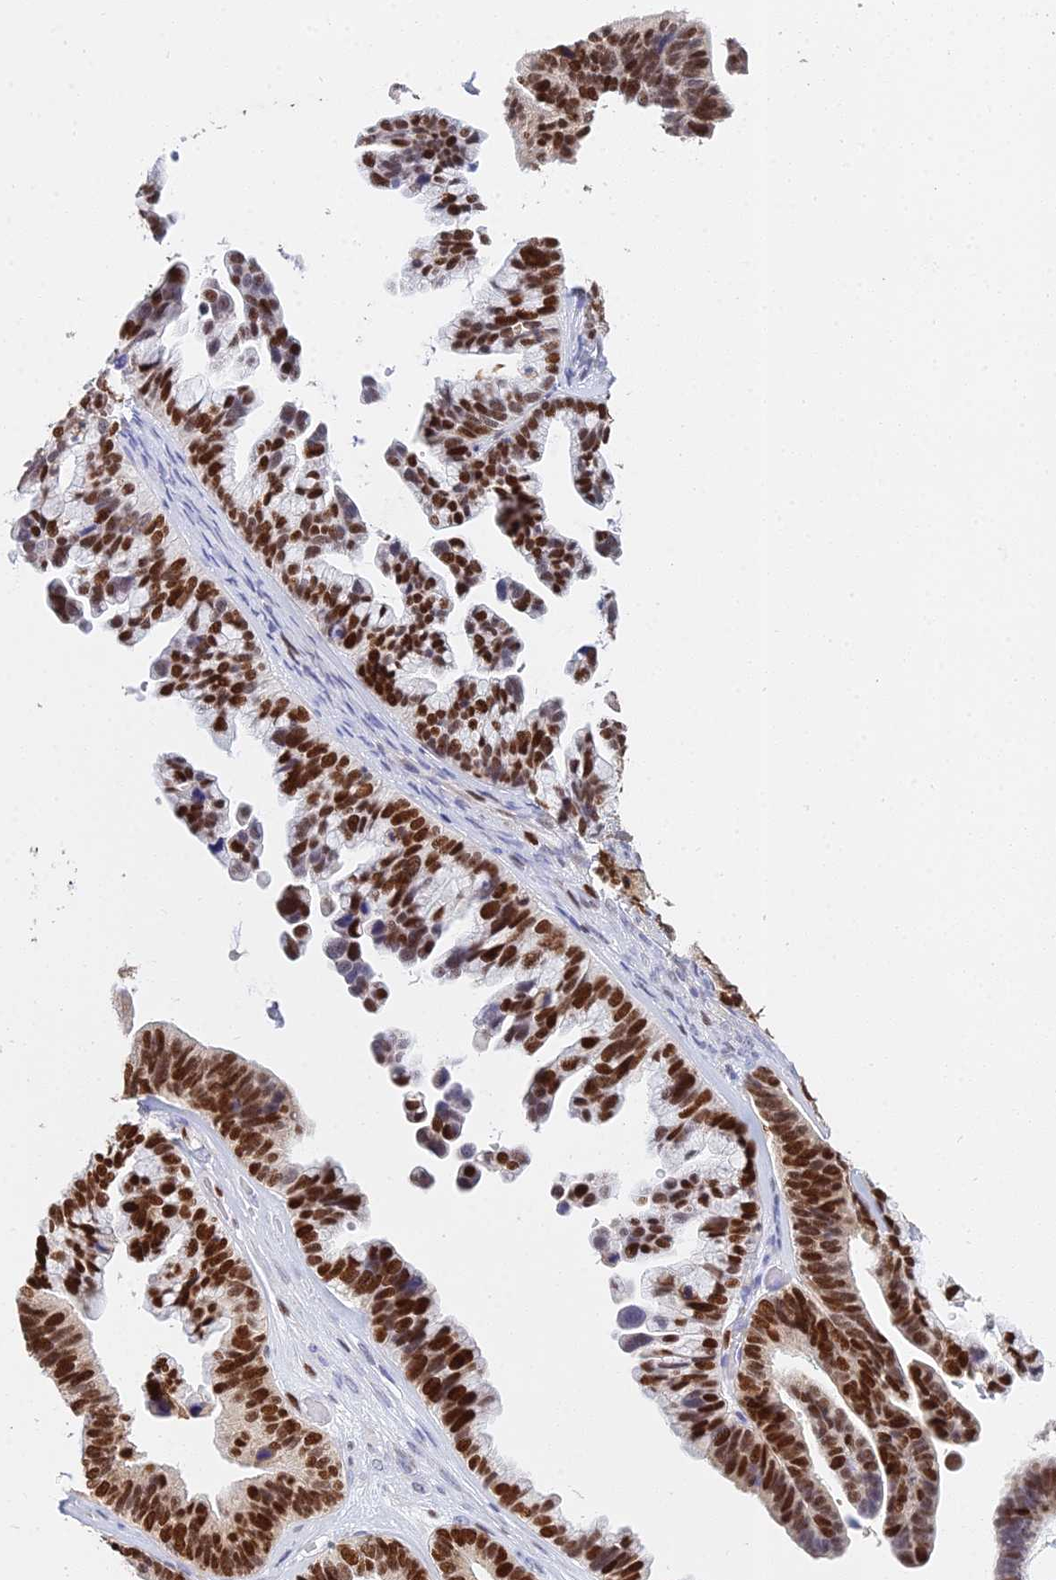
{"staining": {"intensity": "strong", "quantity": ">75%", "location": "nuclear"}, "tissue": "ovarian cancer", "cell_type": "Tumor cells", "image_type": "cancer", "snomed": [{"axis": "morphology", "description": "Cystadenocarcinoma, serous, NOS"}, {"axis": "topography", "description": "Ovary"}], "caption": "An image of serous cystadenocarcinoma (ovarian) stained for a protein displays strong nuclear brown staining in tumor cells.", "gene": "MCM2", "patient": {"sex": "female", "age": 56}}